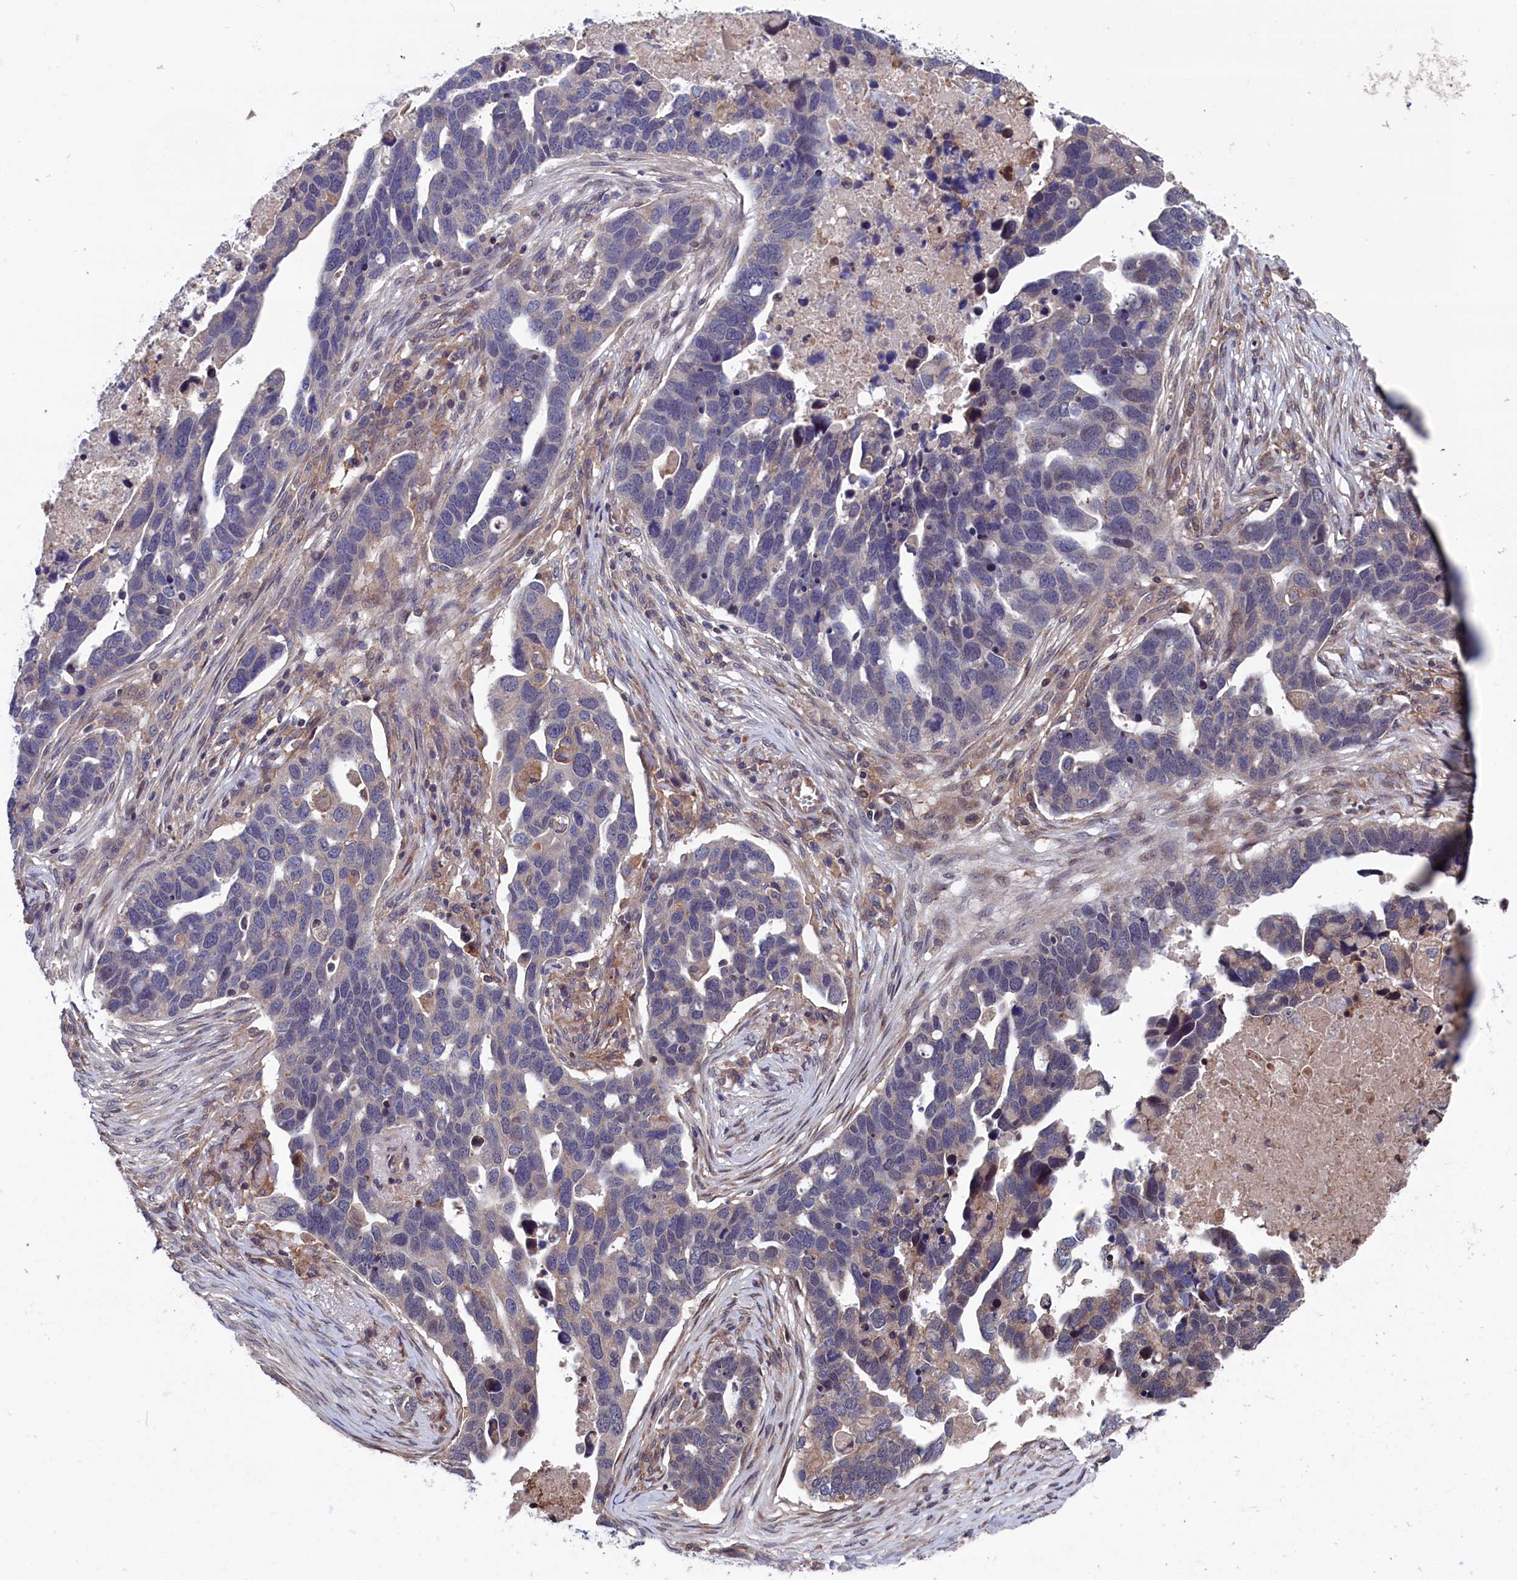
{"staining": {"intensity": "weak", "quantity": "<25%", "location": "cytoplasmic/membranous"}, "tissue": "ovarian cancer", "cell_type": "Tumor cells", "image_type": "cancer", "snomed": [{"axis": "morphology", "description": "Cystadenocarcinoma, serous, NOS"}, {"axis": "topography", "description": "Ovary"}], "caption": "Human ovarian cancer (serous cystadenocarcinoma) stained for a protein using IHC displays no staining in tumor cells.", "gene": "SPATA13", "patient": {"sex": "female", "age": 54}}